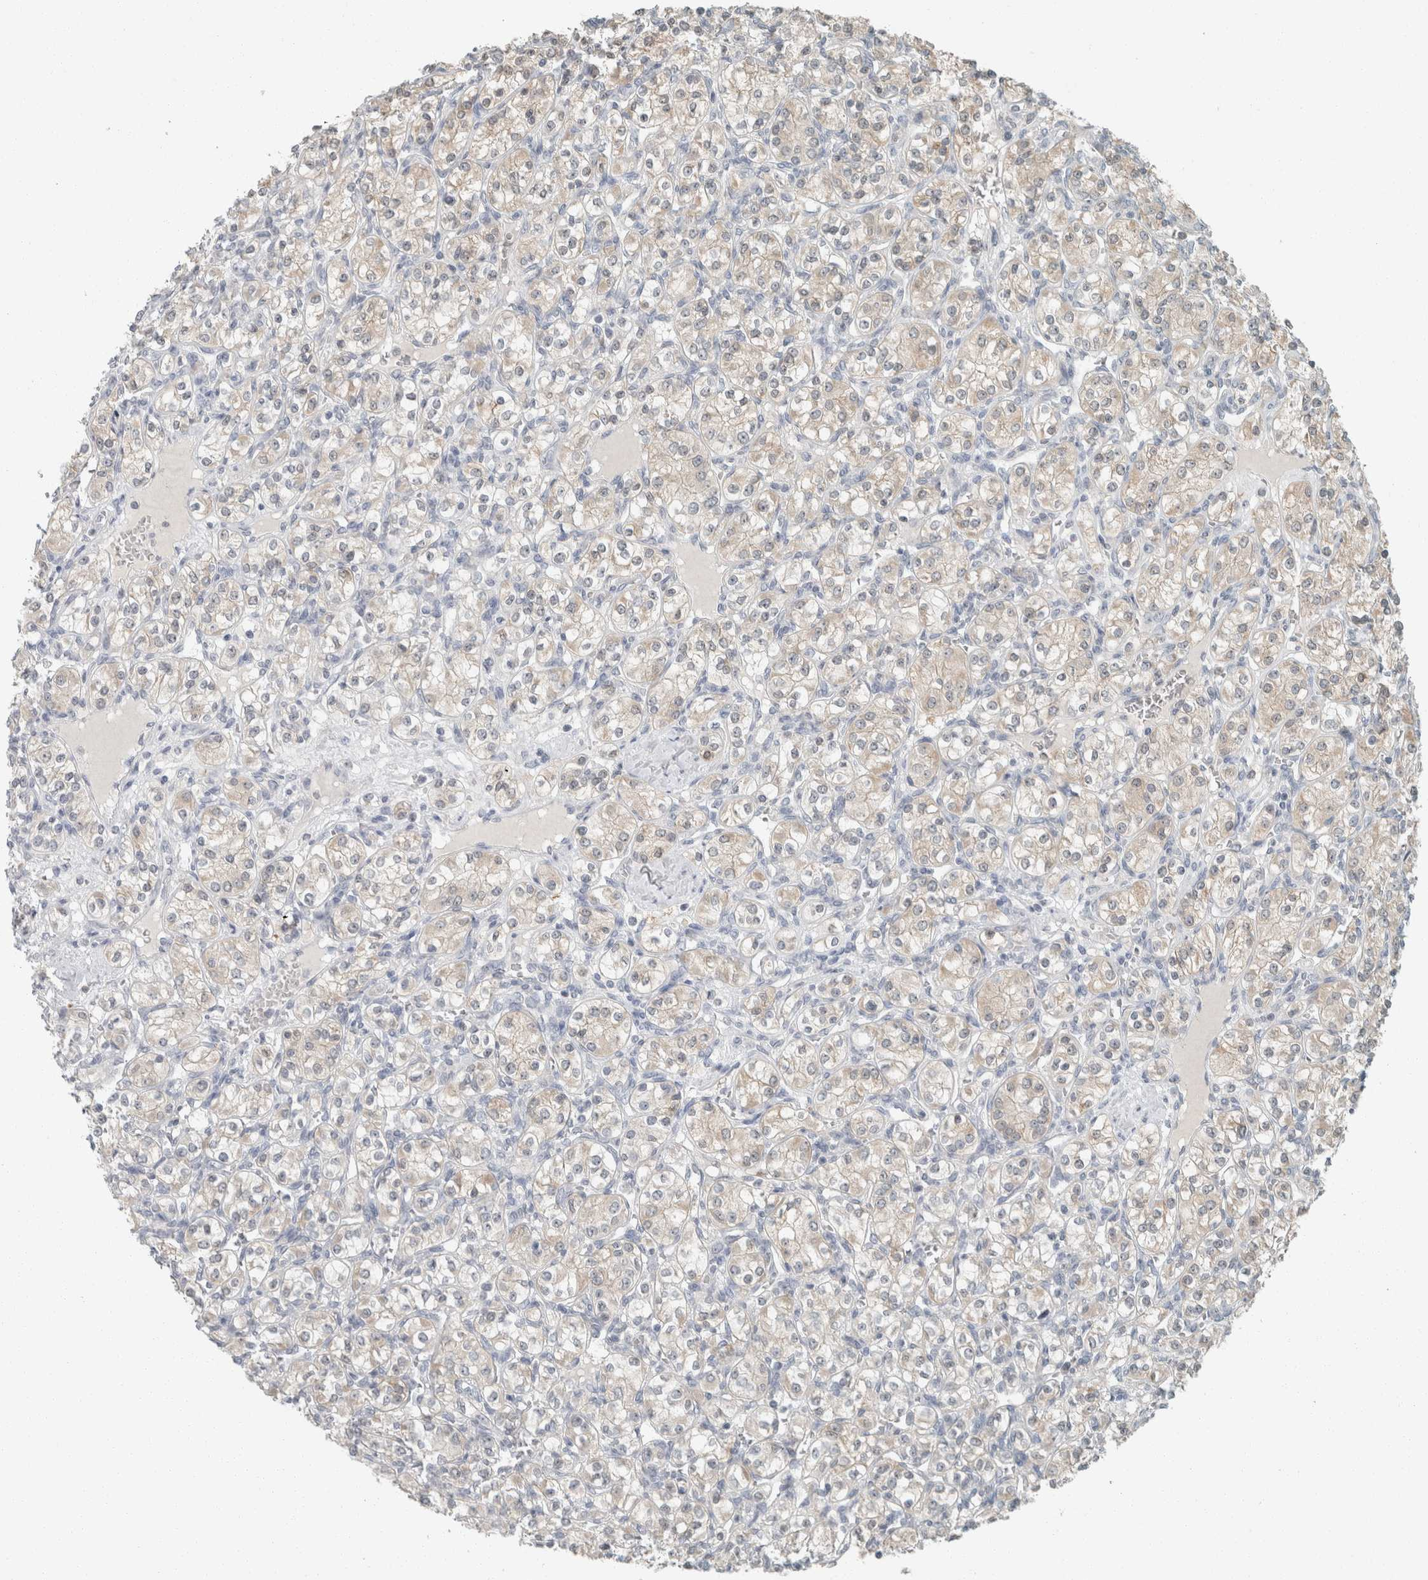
{"staining": {"intensity": "weak", "quantity": "<25%", "location": "cytoplasmic/membranous"}, "tissue": "renal cancer", "cell_type": "Tumor cells", "image_type": "cancer", "snomed": [{"axis": "morphology", "description": "Adenocarcinoma, NOS"}, {"axis": "topography", "description": "Kidney"}], "caption": "This is an IHC photomicrograph of human renal cancer (adenocarcinoma). There is no staining in tumor cells.", "gene": "TRIT1", "patient": {"sex": "male", "age": 77}}